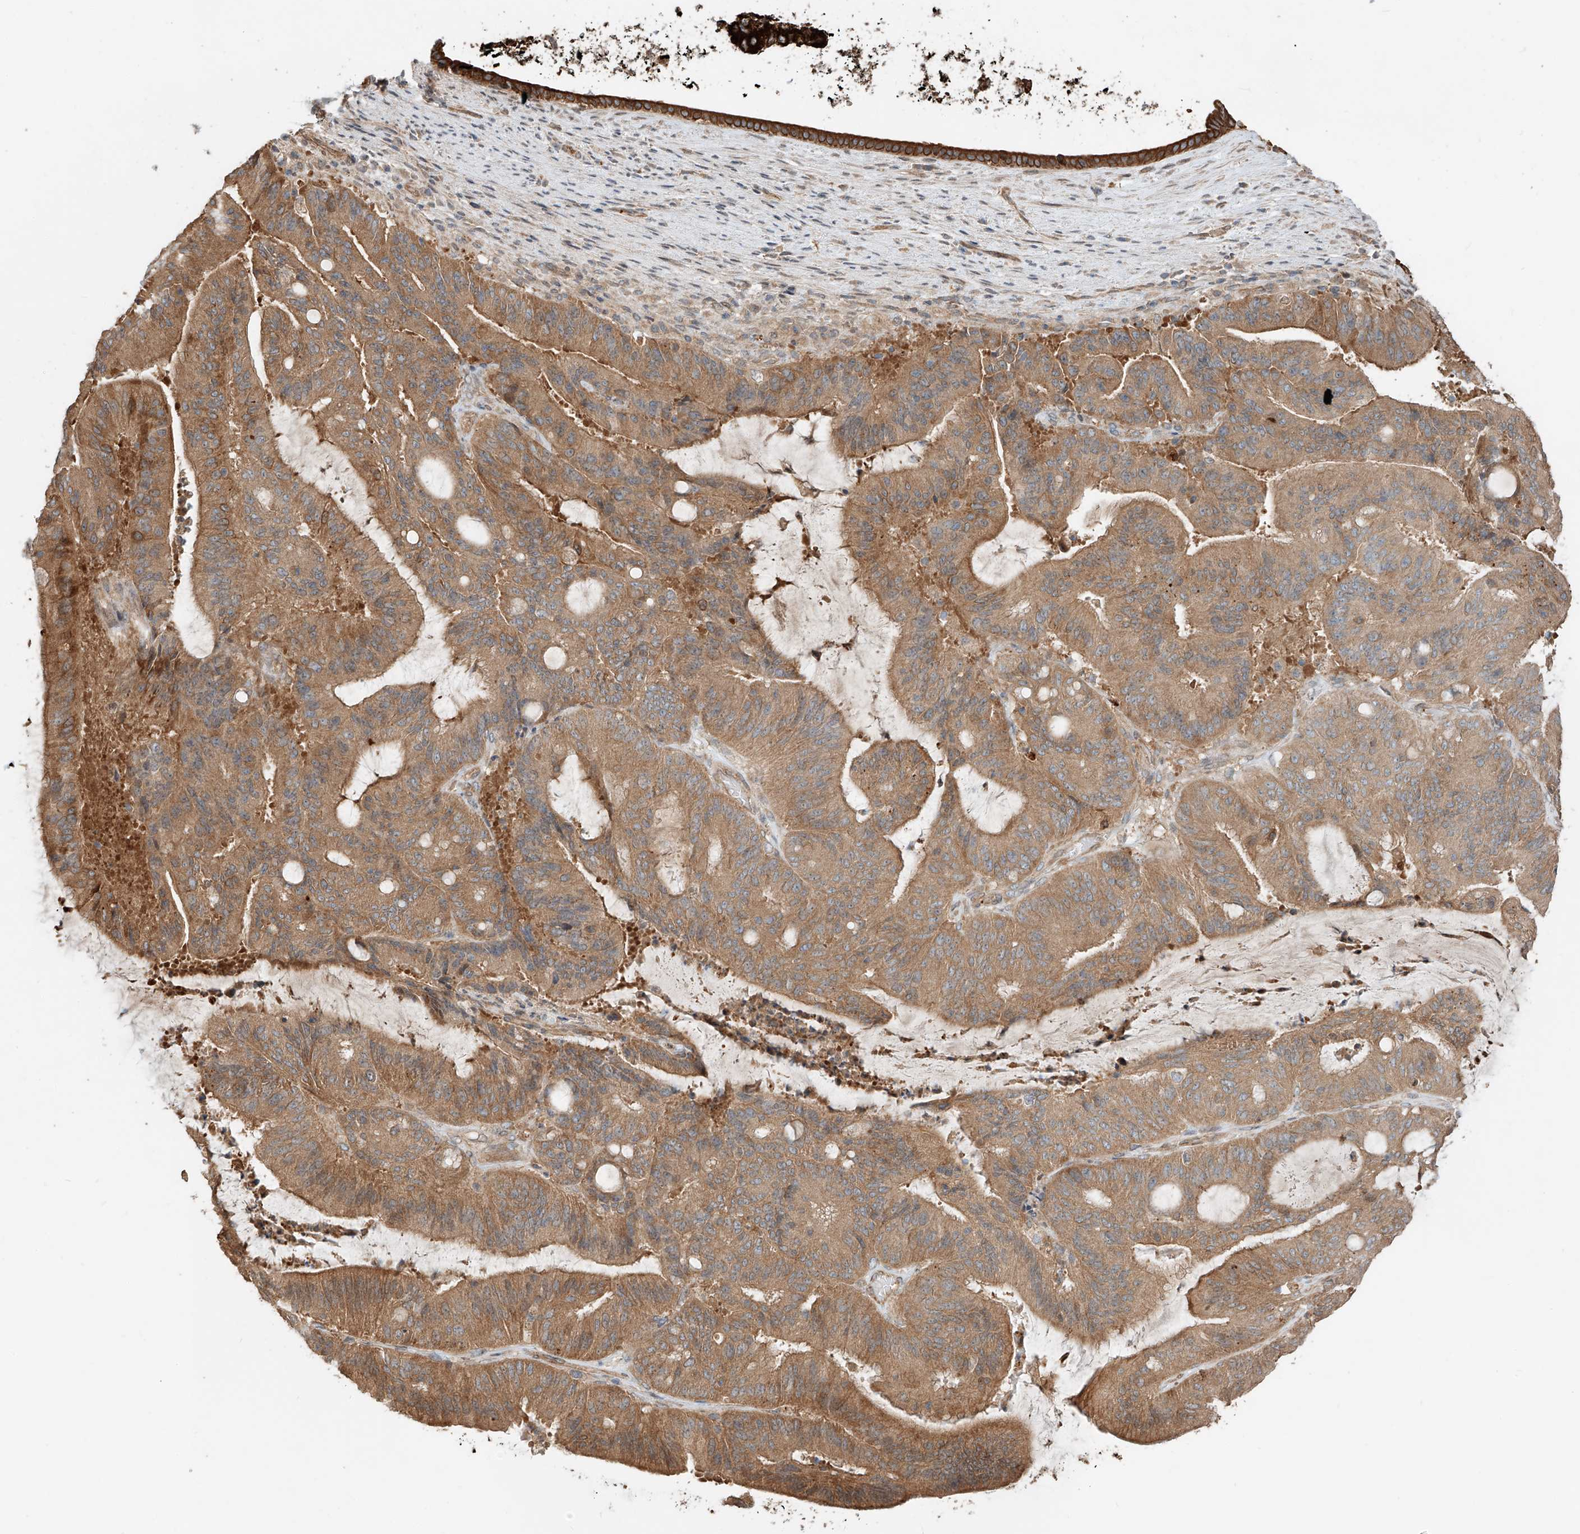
{"staining": {"intensity": "moderate", "quantity": ">75%", "location": "cytoplasmic/membranous"}, "tissue": "liver cancer", "cell_type": "Tumor cells", "image_type": "cancer", "snomed": [{"axis": "morphology", "description": "Normal tissue, NOS"}, {"axis": "morphology", "description": "Cholangiocarcinoma"}, {"axis": "topography", "description": "Liver"}, {"axis": "topography", "description": "Peripheral nerve tissue"}], "caption": "Immunohistochemistry of liver cholangiocarcinoma reveals medium levels of moderate cytoplasmic/membranous staining in approximately >75% of tumor cells.", "gene": "CEP162", "patient": {"sex": "female", "age": 73}}